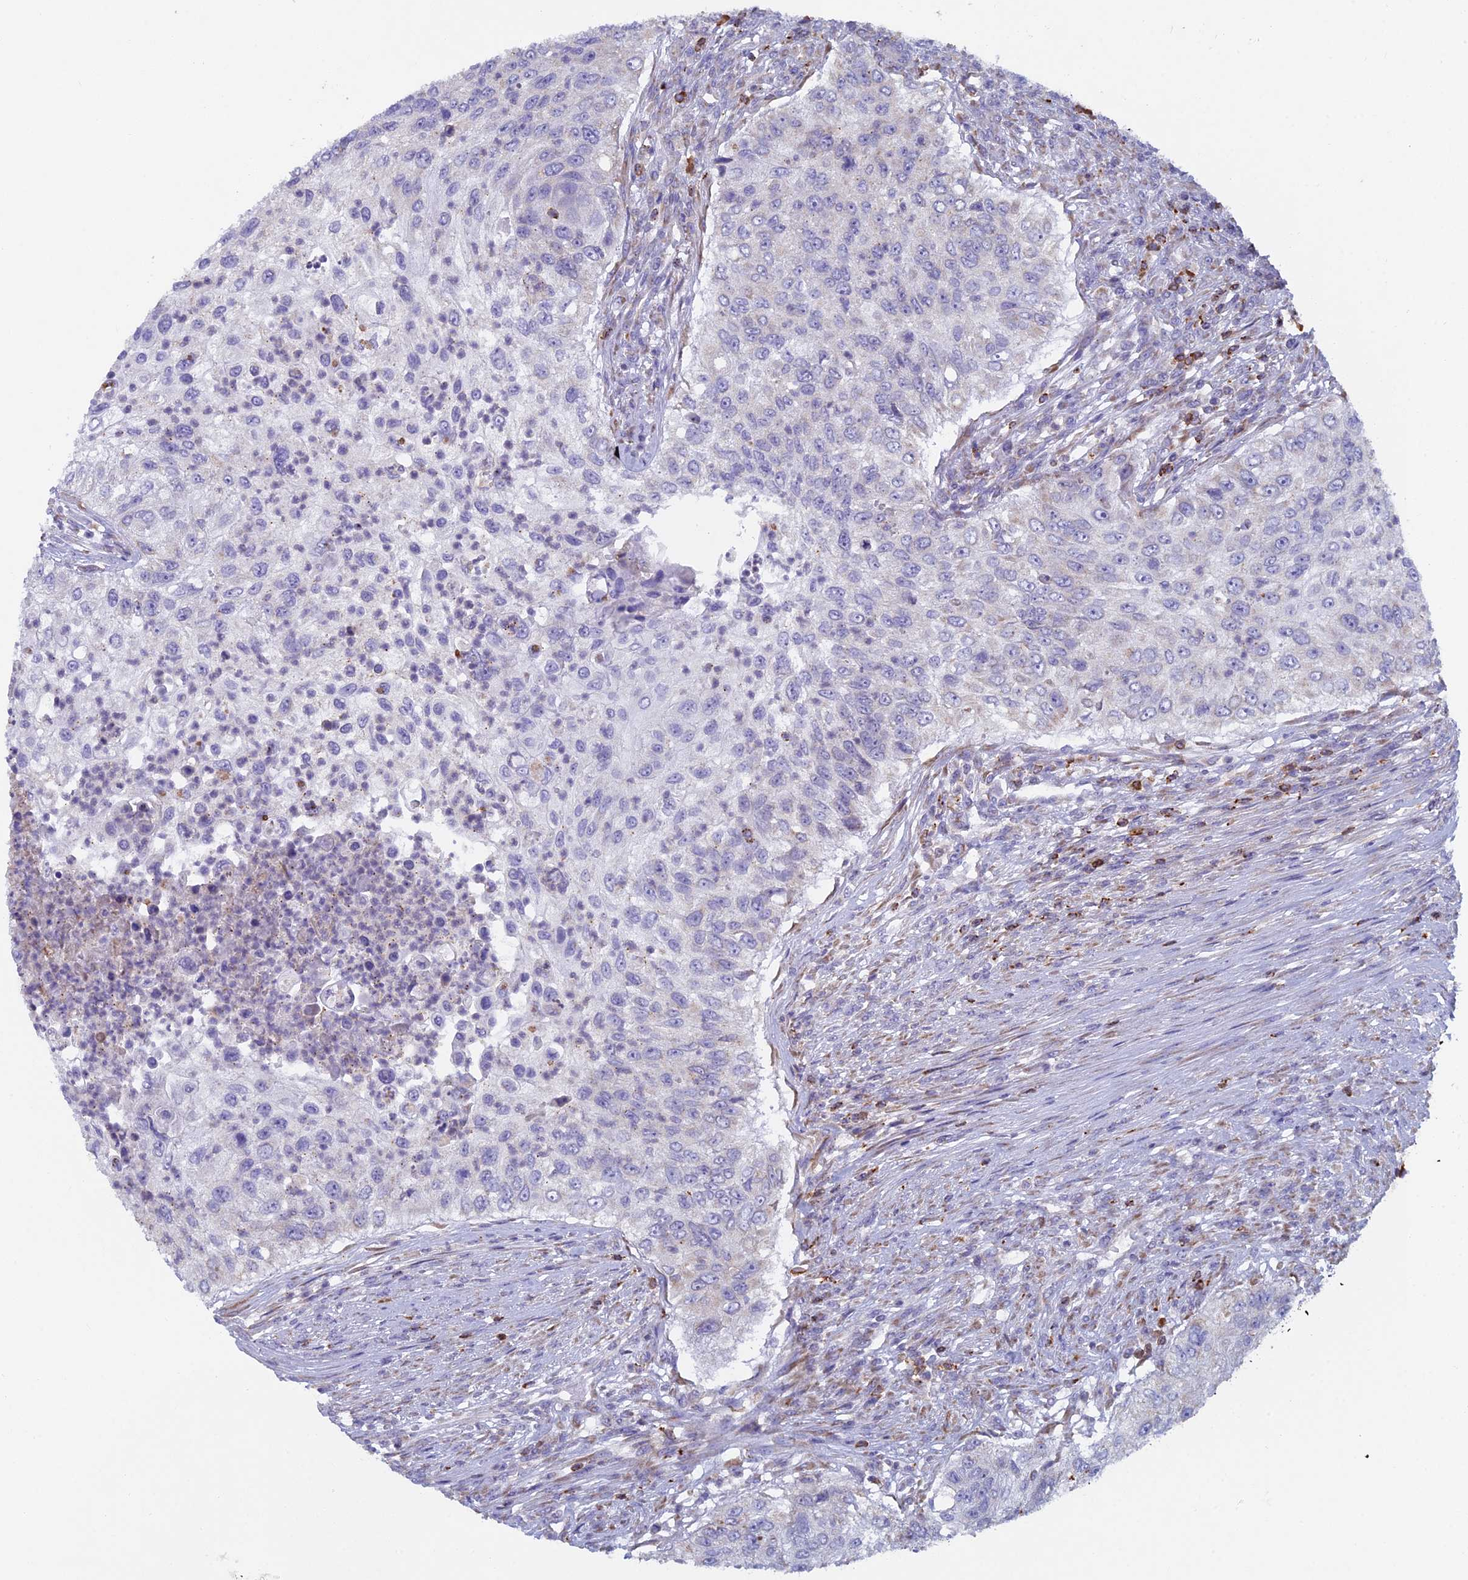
{"staining": {"intensity": "negative", "quantity": "none", "location": "none"}, "tissue": "urothelial cancer", "cell_type": "Tumor cells", "image_type": "cancer", "snomed": [{"axis": "morphology", "description": "Urothelial carcinoma, High grade"}, {"axis": "topography", "description": "Urinary bladder"}], "caption": "Immunohistochemistry image of human urothelial carcinoma (high-grade) stained for a protein (brown), which reveals no expression in tumor cells.", "gene": "ABI3BP", "patient": {"sex": "female", "age": 60}}